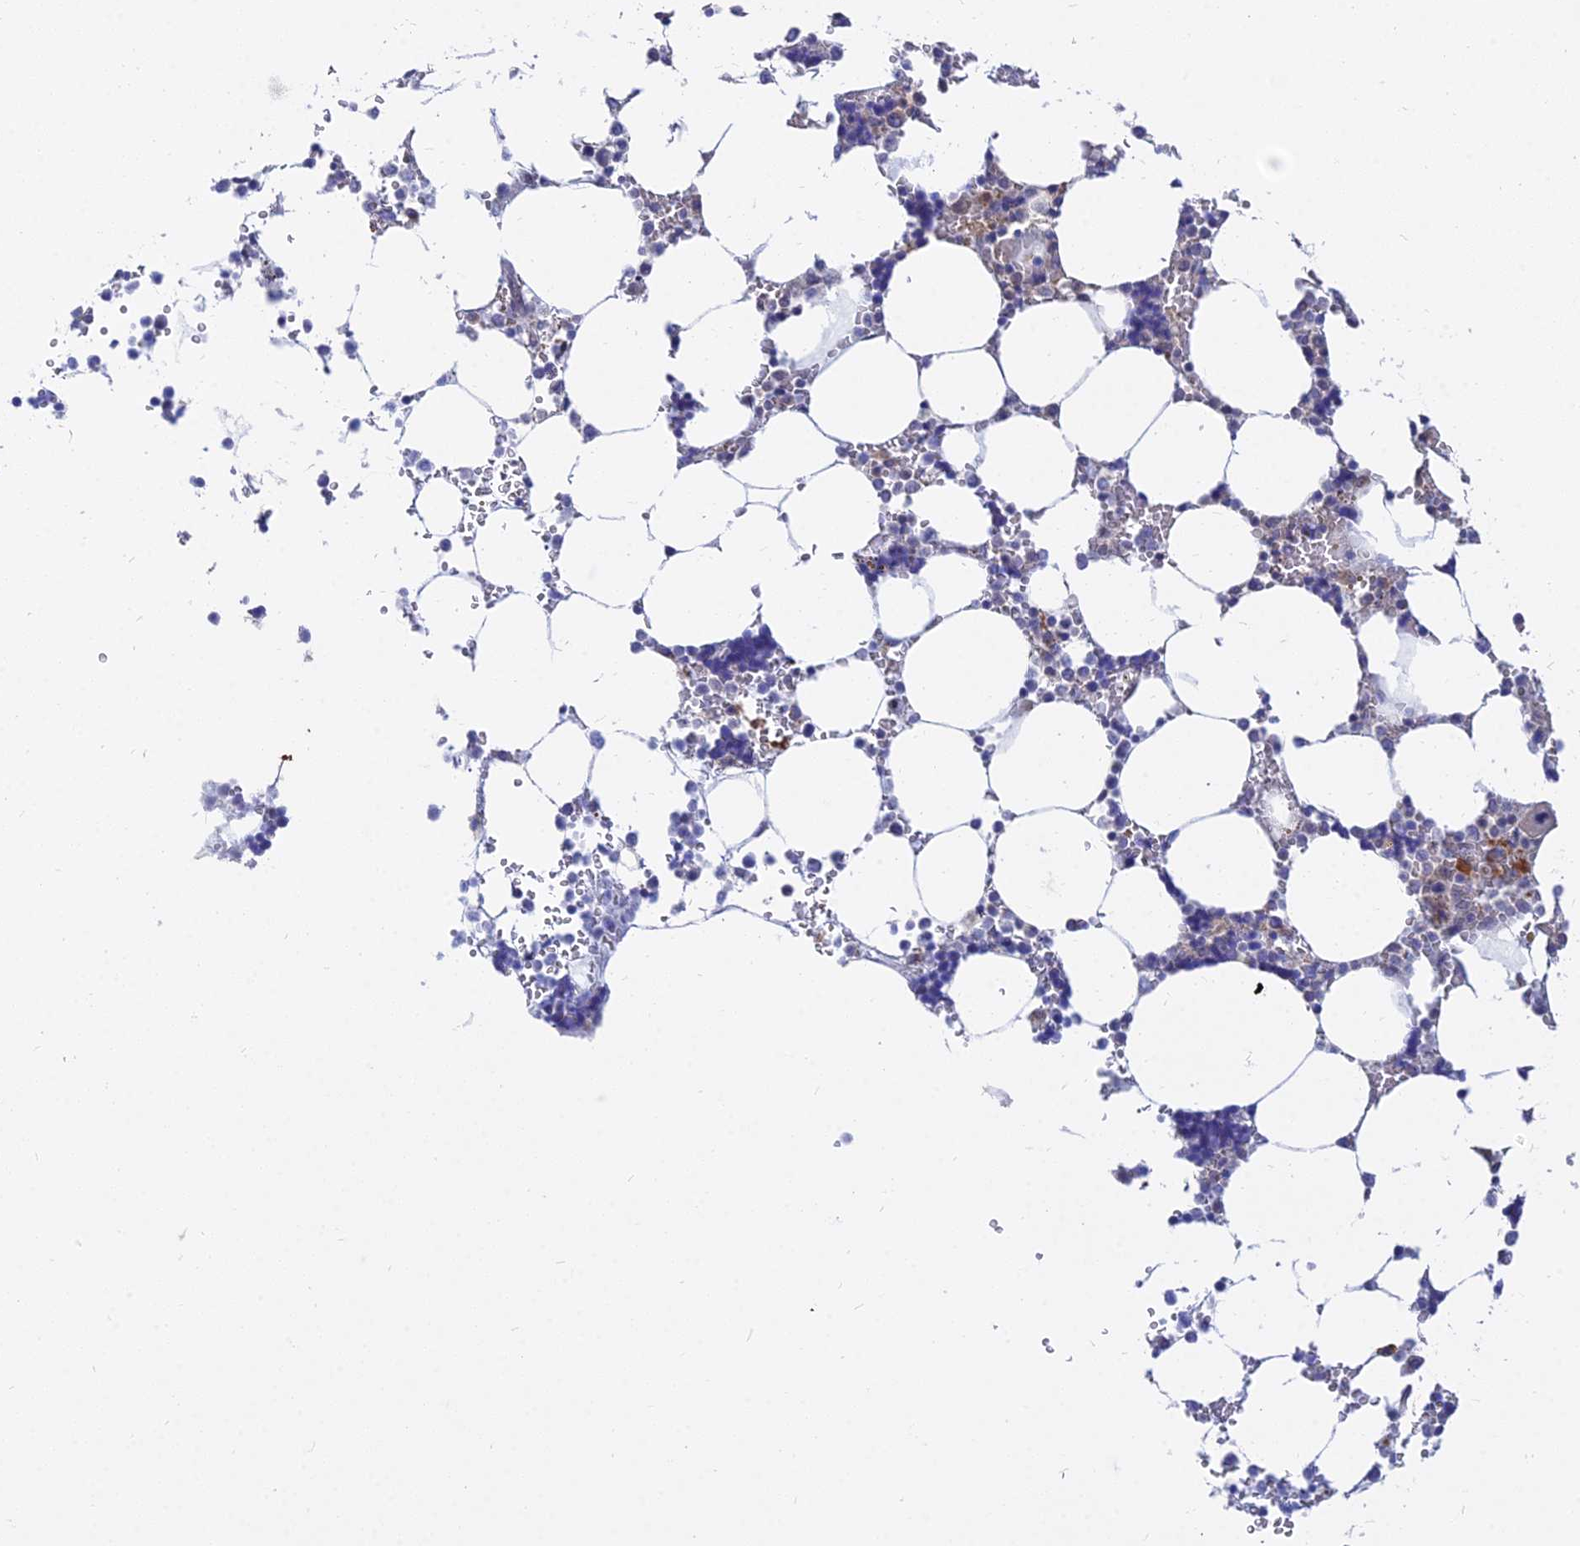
{"staining": {"intensity": "moderate", "quantity": "<25%", "location": "cytoplasmic/membranous"}, "tissue": "bone marrow", "cell_type": "Hematopoietic cells", "image_type": "normal", "snomed": [{"axis": "morphology", "description": "Normal tissue, NOS"}, {"axis": "topography", "description": "Bone marrow"}], "caption": "Normal bone marrow was stained to show a protein in brown. There is low levels of moderate cytoplasmic/membranous staining in about <25% of hematopoietic cells. The protein of interest is shown in brown color, while the nuclei are stained blue.", "gene": "B3GALT4", "patient": {"sex": "male", "age": 64}}